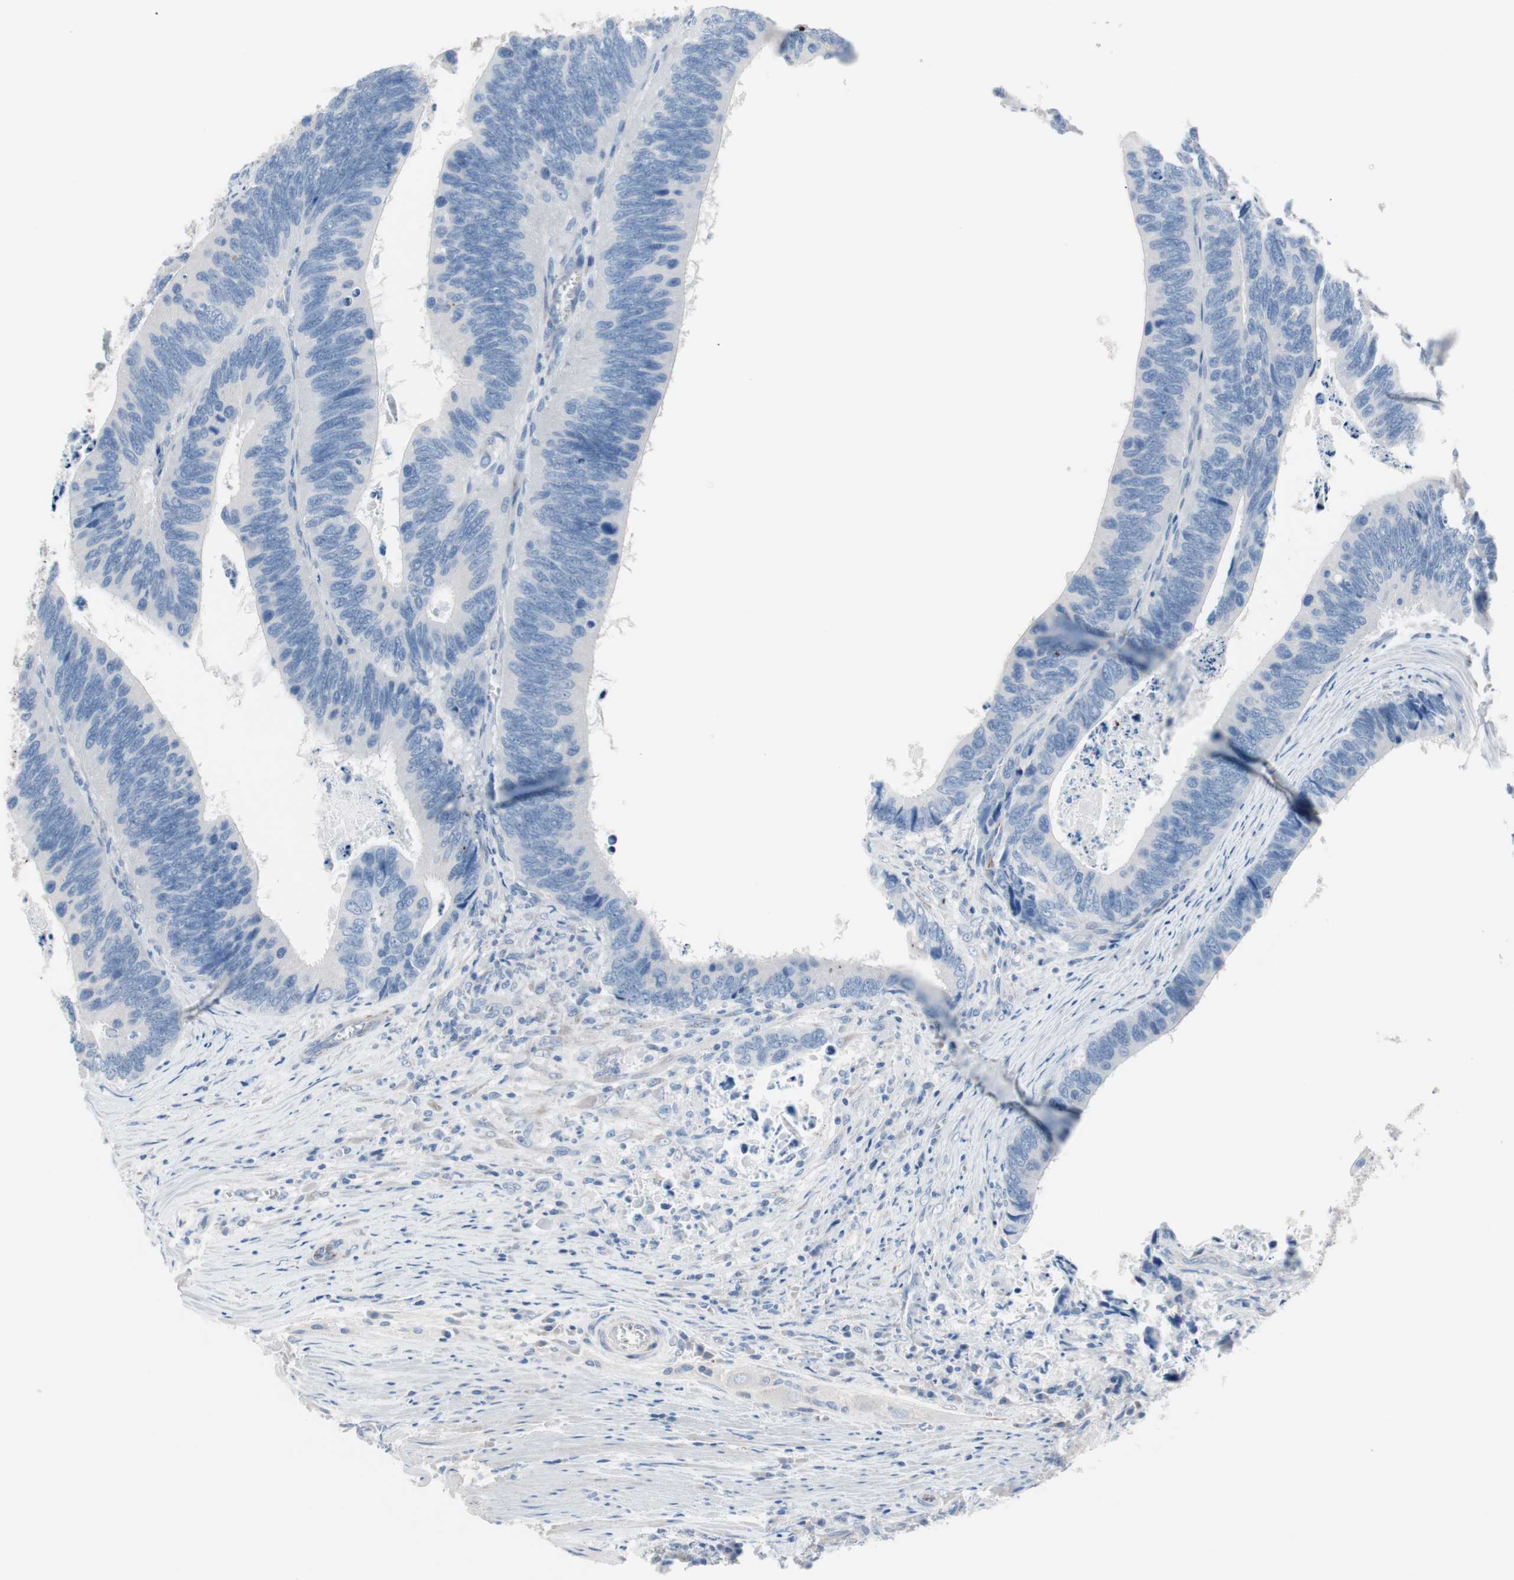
{"staining": {"intensity": "negative", "quantity": "none", "location": "none"}, "tissue": "colorectal cancer", "cell_type": "Tumor cells", "image_type": "cancer", "snomed": [{"axis": "morphology", "description": "Adenocarcinoma, NOS"}, {"axis": "topography", "description": "Colon"}], "caption": "Immunohistochemical staining of colorectal adenocarcinoma reveals no significant expression in tumor cells.", "gene": "ULBP1", "patient": {"sex": "male", "age": 72}}